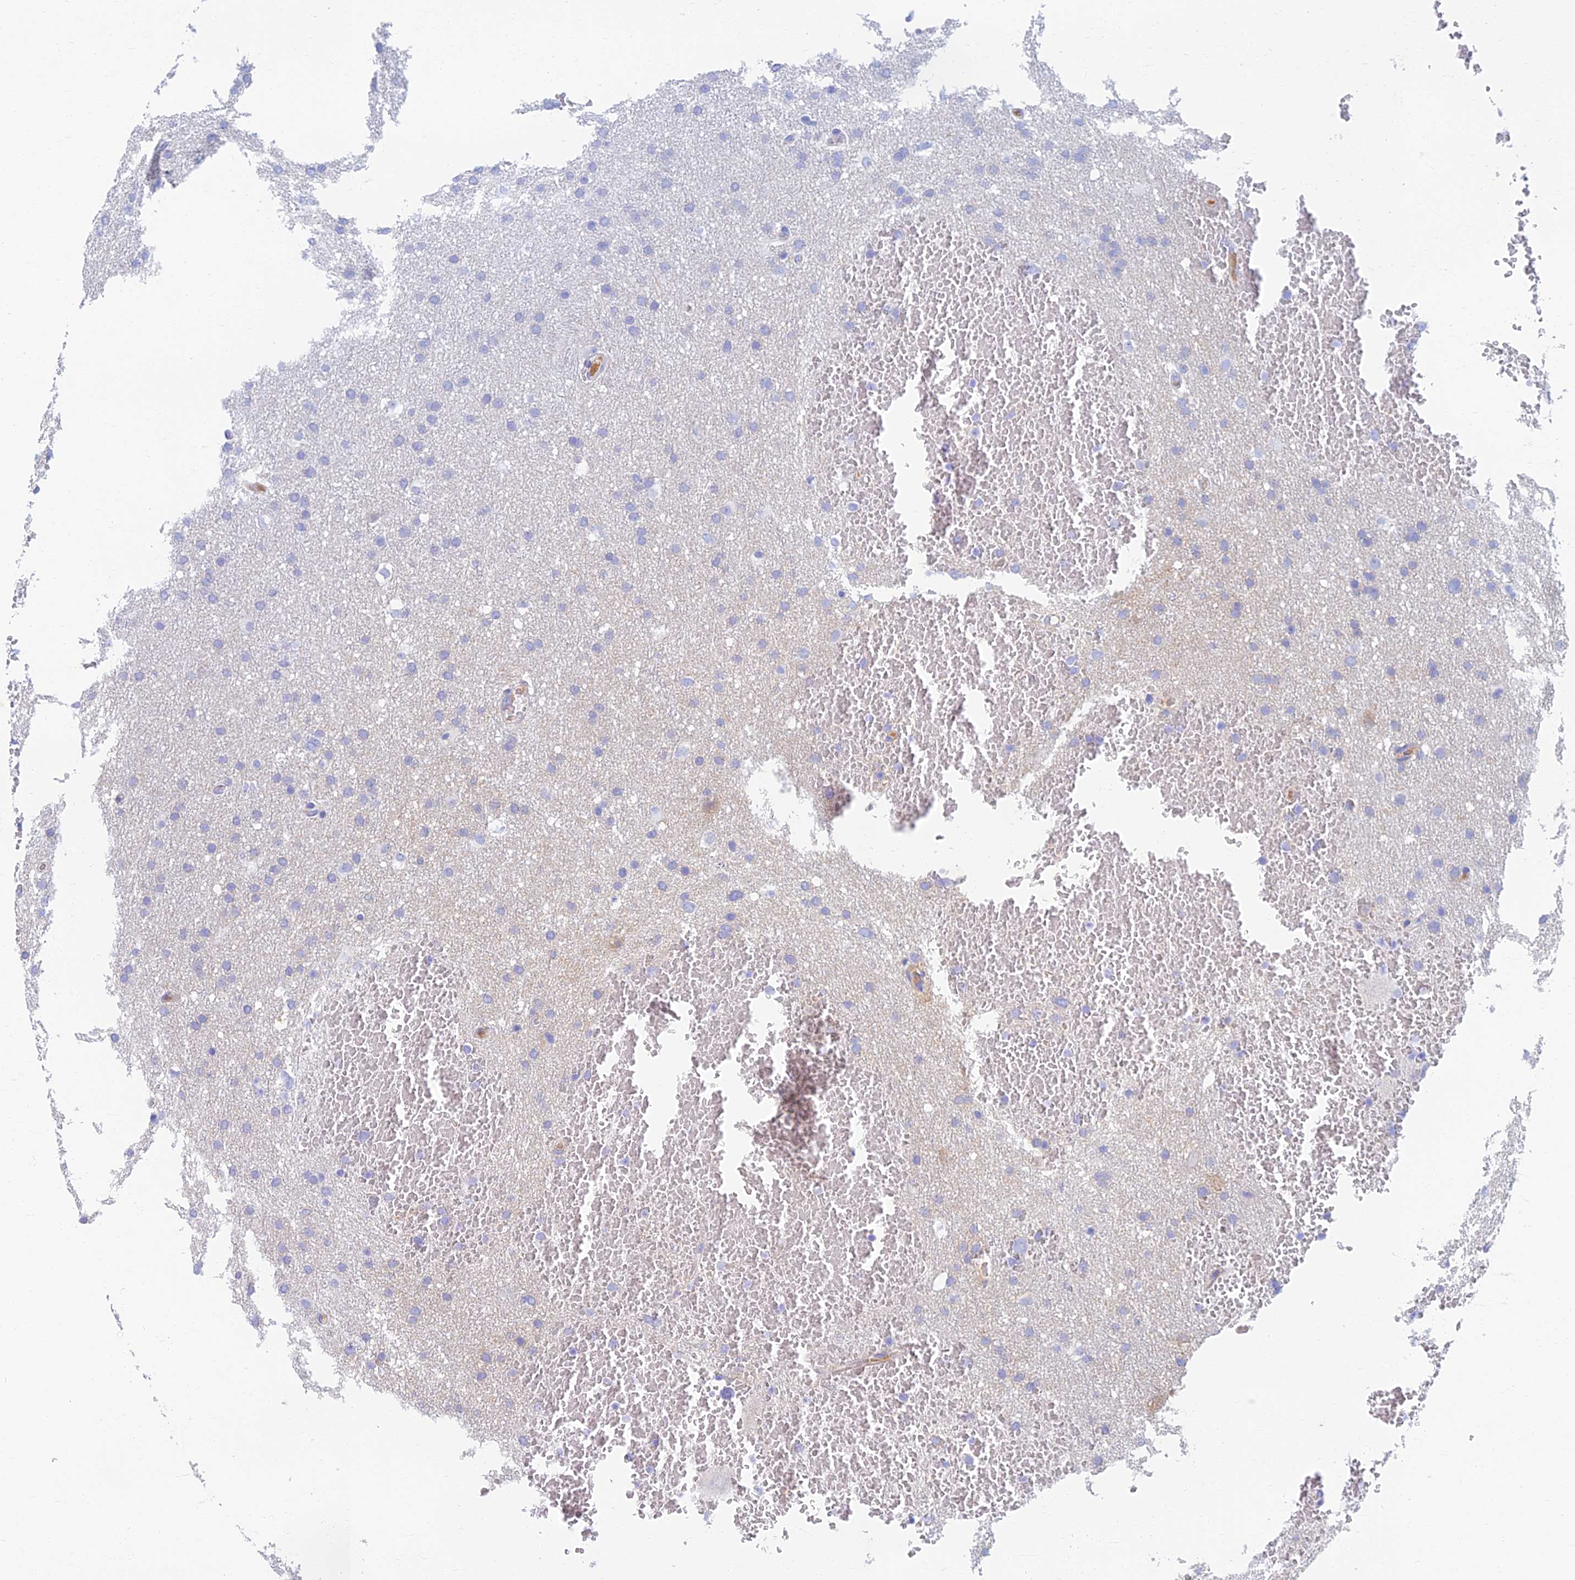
{"staining": {"intensity": "negative", "quantity": "none", "location": "none"}, "tissue": "glioma", "cell_type": "Tumor cells", "image_type": "cancer", "snomed": [{"axis": "morphology", "description": "Glioma, malignant, High grade"}, {"axis": "topography", "description": "Cerebral cortex"}], "caption": "High power microscopy histopathology image of an immunohistochemistry (IHC) micrograph of malignant glioma (high-grade), revealing no significant staining in tumor cells.", "gene": "ETFRF1", "patient": {"sex": "female", "age": 36}}